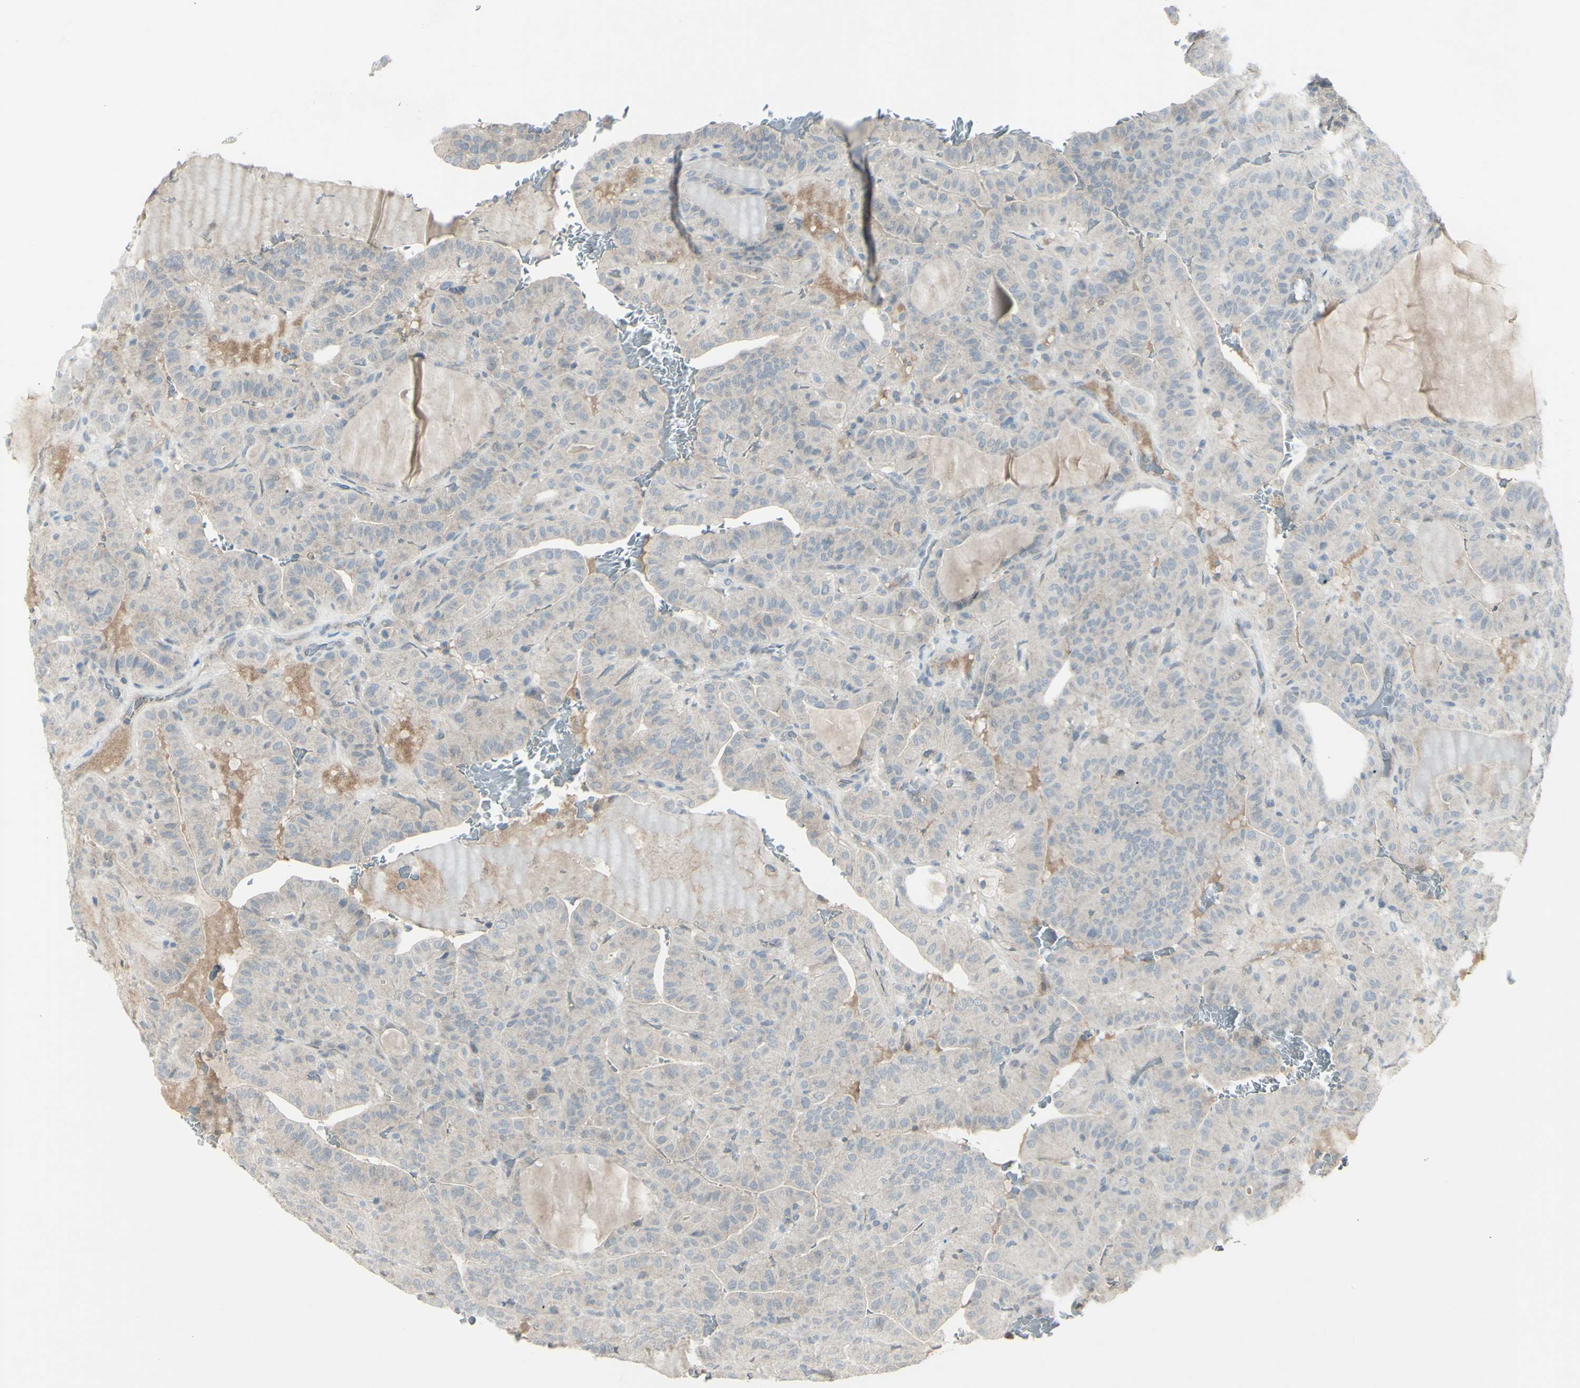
{"staining": {"intensity": "weak", "quantity": ">75%", "location": "cytoplasmic/membranous"}, "tissue": "thyroid cancer", "cell_type": "Tumor cells", "image_type": "cancer", "snomed": [{"axis": "morphology", "description": "Papillary adenocarcinoma, NOS"}, {"axis": "topography", "description": "Thyroid gland"}], "caption": "Papillary adenocarcinoma (thyroid) was stained to show a protein in brown. There is low levels of weak cytoplasmic/membranous positivity in about >75% of tumor cells. The staining is performed using DAB (3,3'-diaminobenzidine) brown chromogen to label protein expression. The nuclei are counter-stained blue using hematoxylin.", "gene": "SH3GL2", "patient": {"sex": "male", "age": 77}}